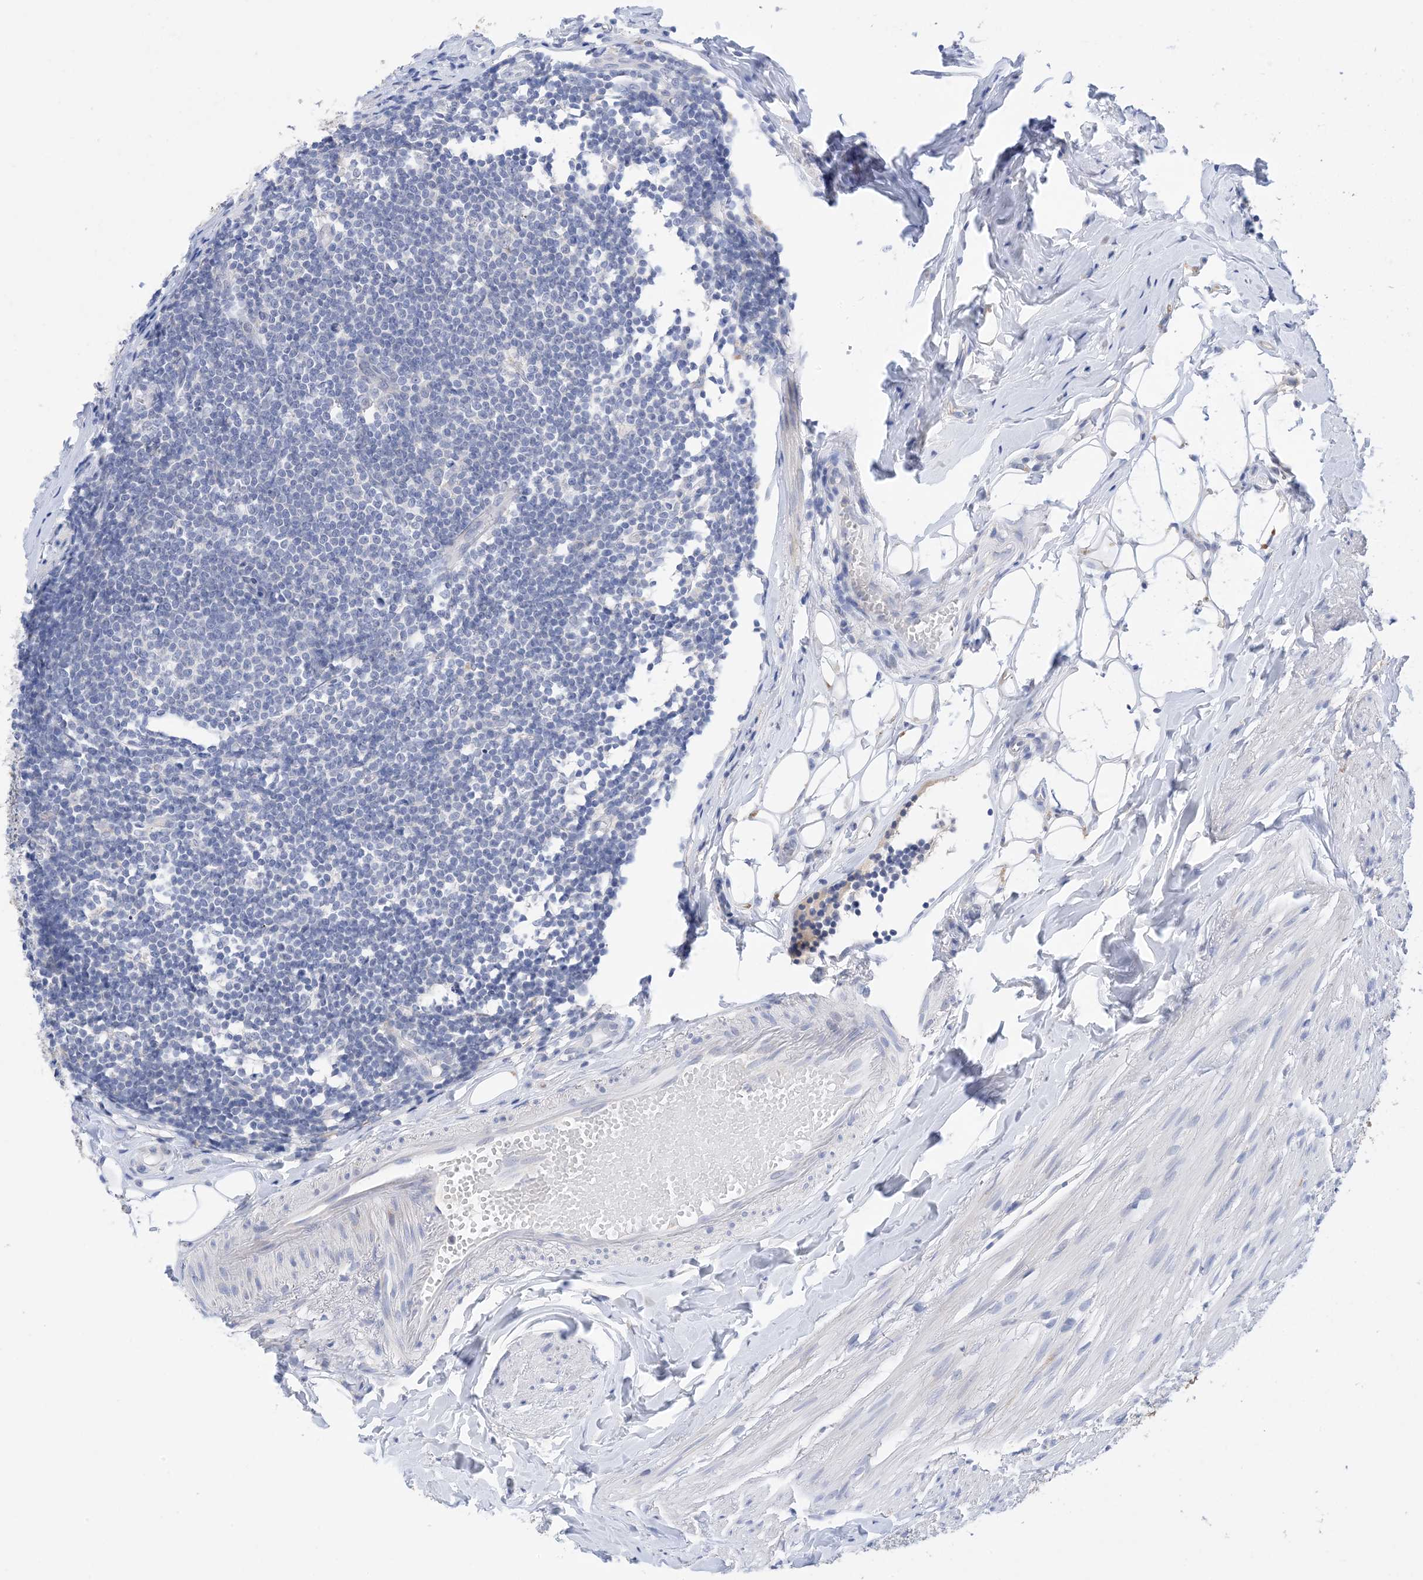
{"staining": {"intensity": "moderate", "quantity": ">75%", "location": "cytoplasmic/membranous"}, "tissue": "appendix", "cell_type": "Glandular cells", "image_type": "normal", "snomed": [{"axis": "morphology", "description": "Normal tissue, NOS"}, {"axis": "topography", "description": "Appendix"}], "caption": "Immunohistochemical staining of normal human appendix demonstrates >75% levels of moderate cytoplasmic/membranous protein staining in about >75% of glandular cells. The staining is performed using DAB (3,3'-diaminobenzidine) brown chromogen to label protein expression. The nuclei are counter-stained blue using hematoxylin.", "gene": "PLK4", "patient": {"sex": "female", "age": 62}}